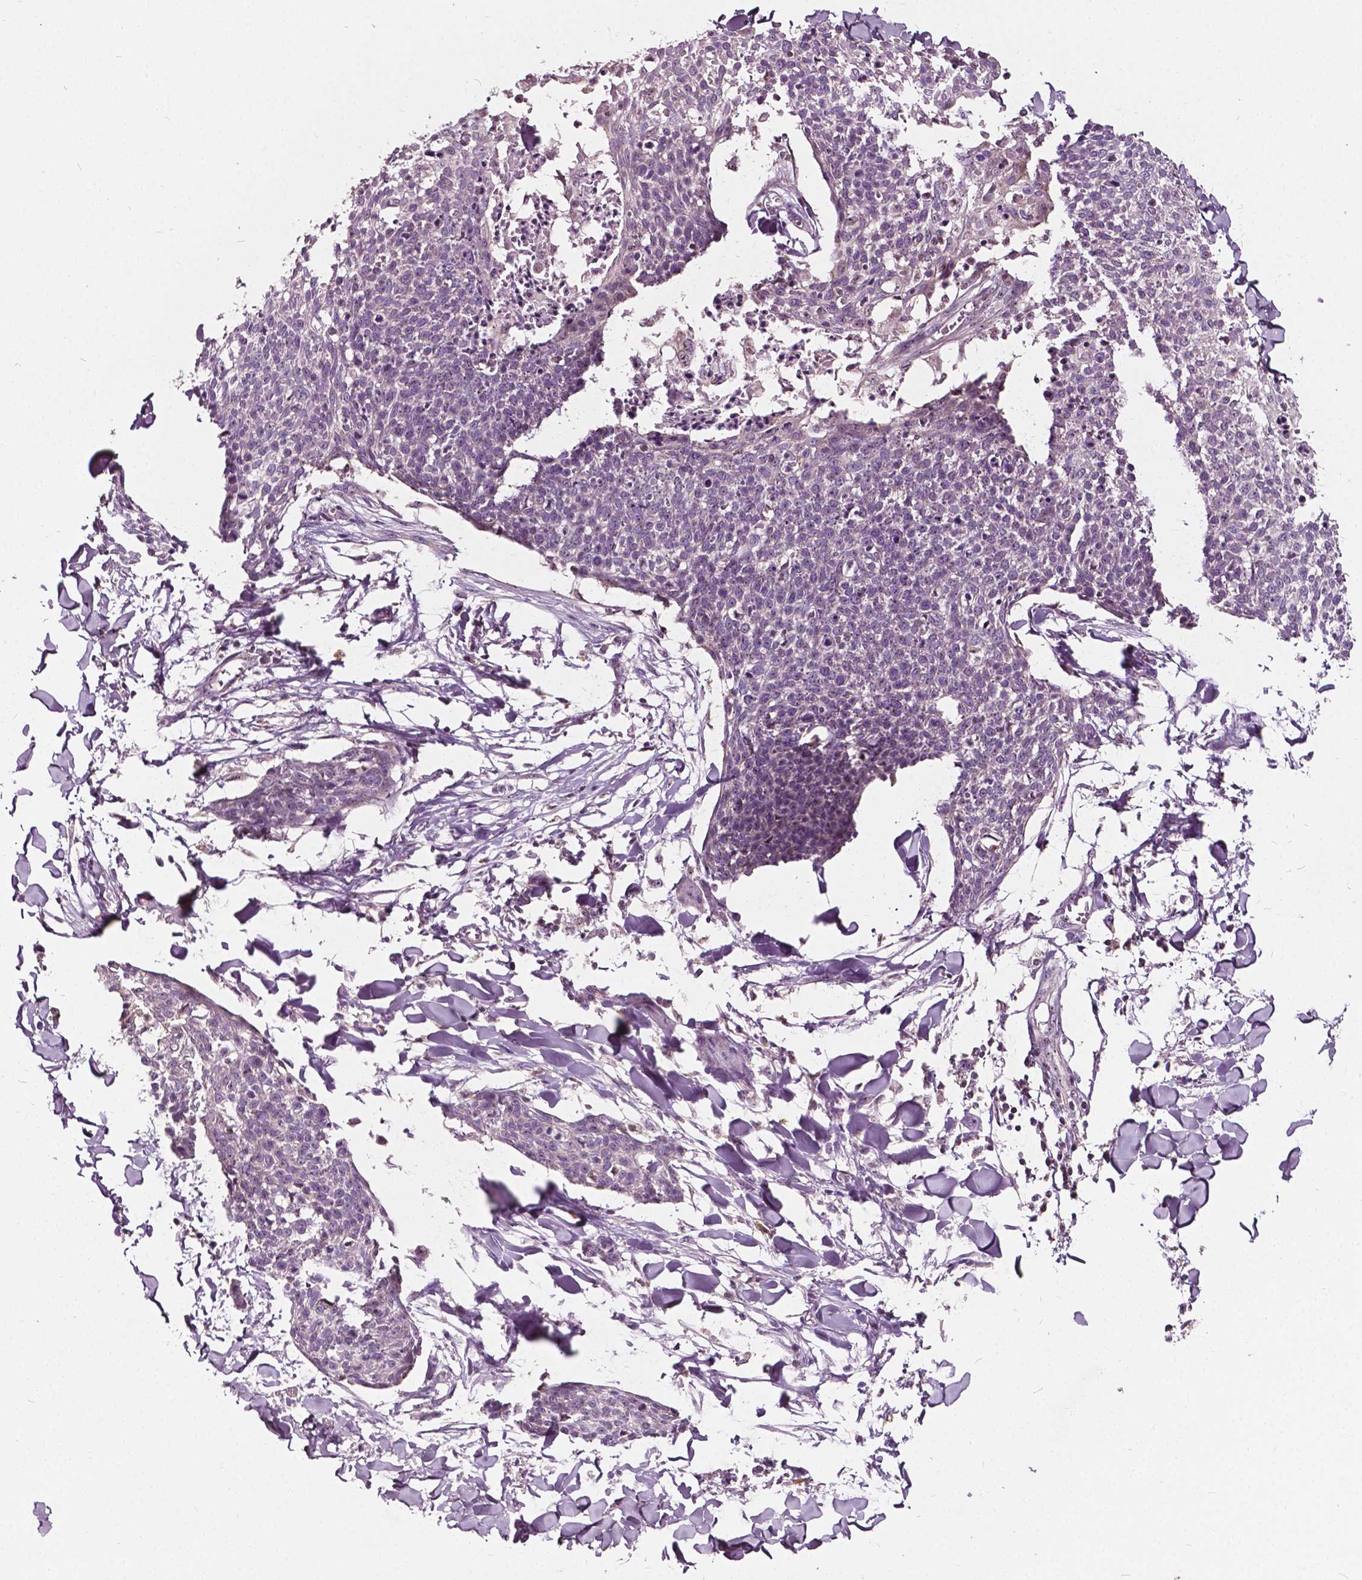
{"staining": {"intensity": "weak", "quantity": "<25%", "location": "nuclear"}, "tissue": "skin cancer", "cell_type": "Tumor cells", "image_type": "cancer", "snomed": [{"axis": "morphology", "description": "Squamous cell carcinoma, NOS"}, {"axis": "topography", "description": "Skin"}, {"axis": "topography", "description": "Vulva"}], "caption": "Immunohistochemical staining of skin cancer shows no significant staining in tumor cells. (DAB (3,3'-diaminobenzidine) immunohistochemistry, high magnification).", "gene": "ODF3L2", "patient": {"sex": "female", "age": 75}}